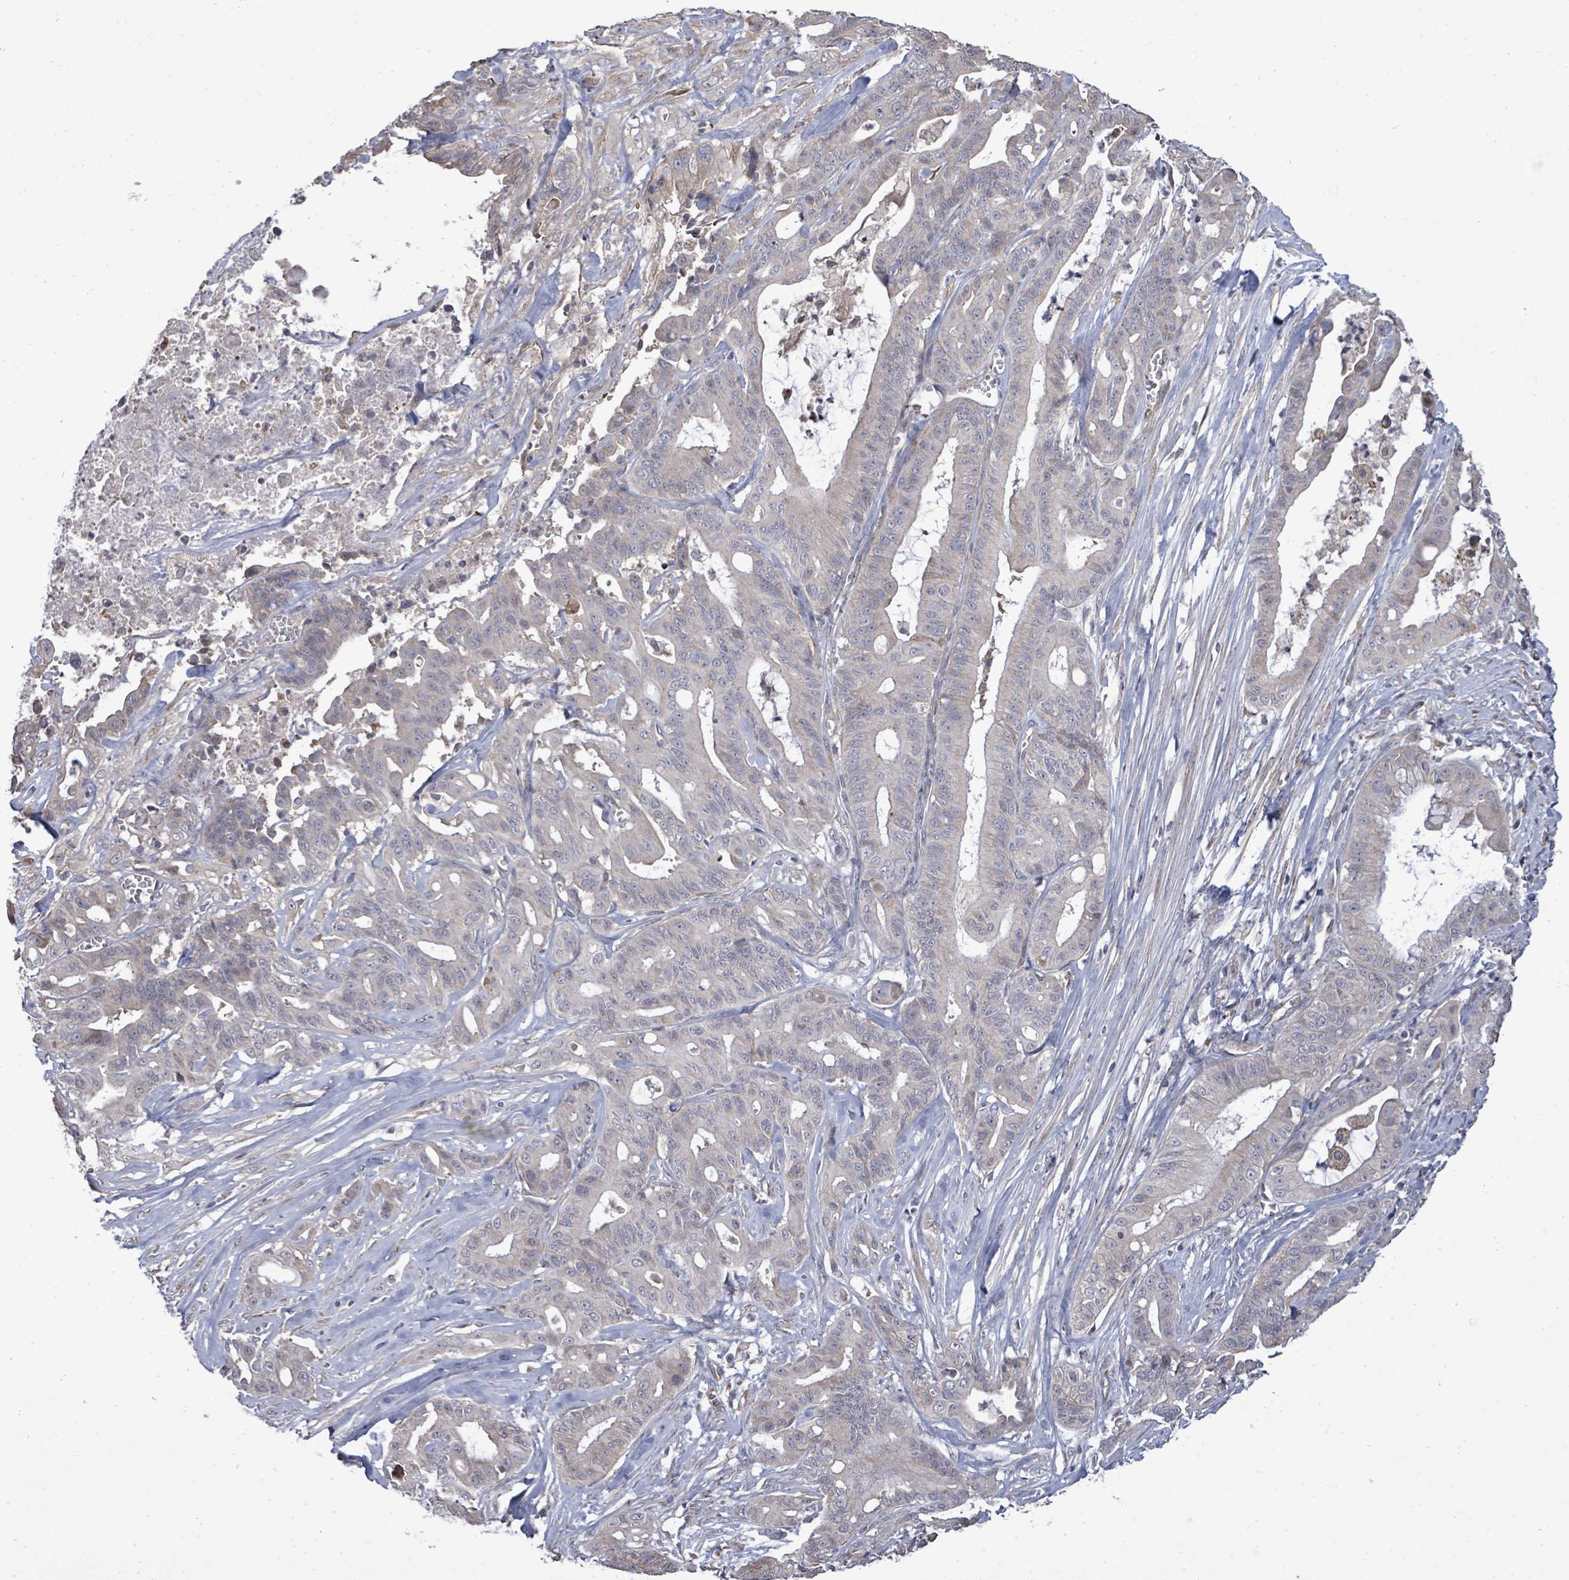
{"staining": {"intensity": "negative", "quantity": "none", "location": "none"}, "tissue": "ovarian cancer", "cell_type": "Tumor cells", "image_type": "cancer", "snomed": [{"axis": "morphology", "description": "Cystadenocarcinoma, mucinous, NOS"}, {"axis": "topography", "description": "Ovary"}], "caption": "Immunohistochemical staining of ovarian cancer shows no significant expression in tumor cells.", "gene": "POMGNT2", "patient": {"sex": "female", "age": 70}}